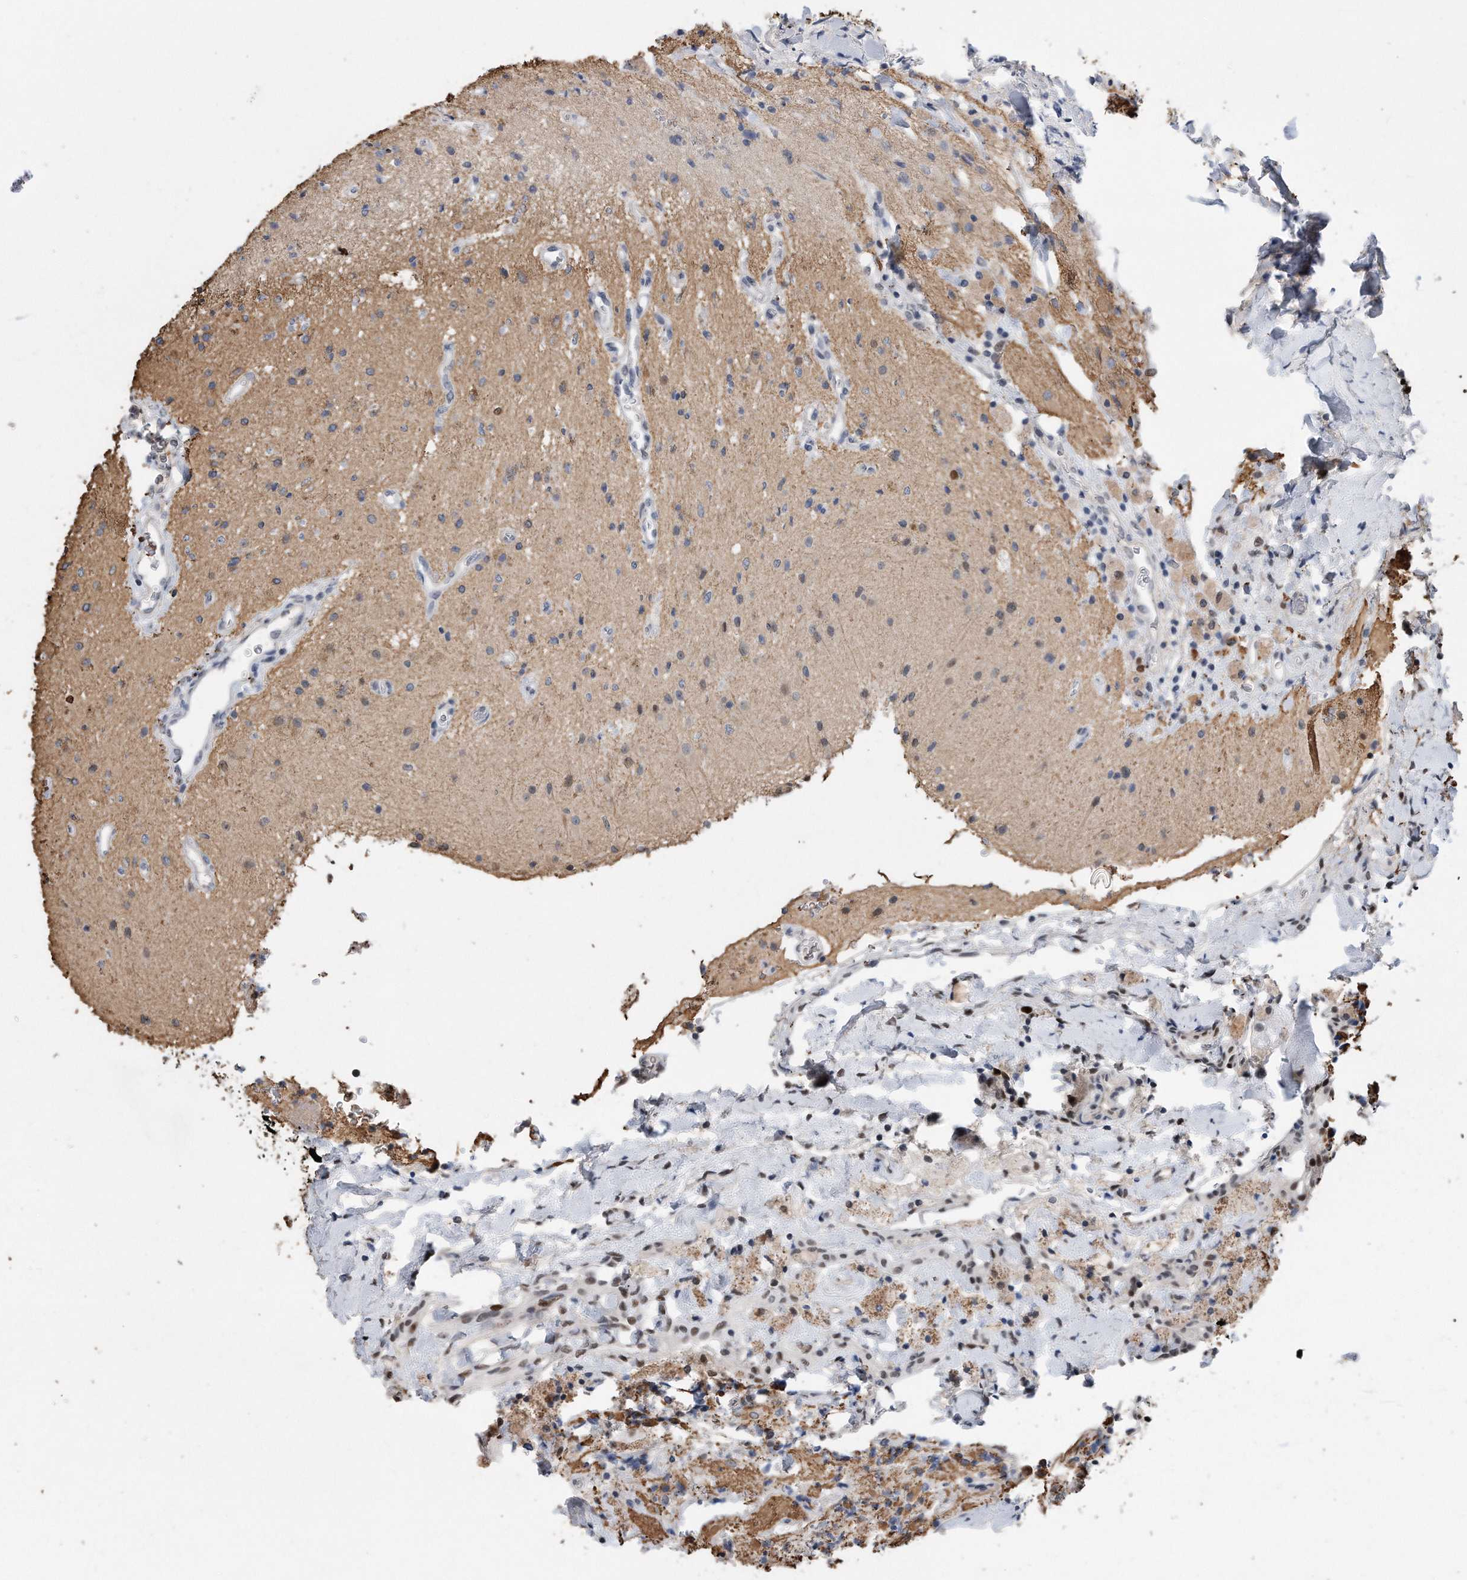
{"staining": {"intensity": "negative", "quantity": "none", "location": "none"}, "tissue": "glioma", "cell_type": "Tumor cells", "image_type": "cancer", "snomed": [{"axis": "morphology", "description": "Glioma, malignant, High grade"}, {"axis": "topography", "description": "Brain"}], "caption": "This is an immunohistochemistry histopathology image of human glioma. There is no expression in tumor cells.", "gene": "PCNA", "patient": {"sex": "male", "age": 34}}